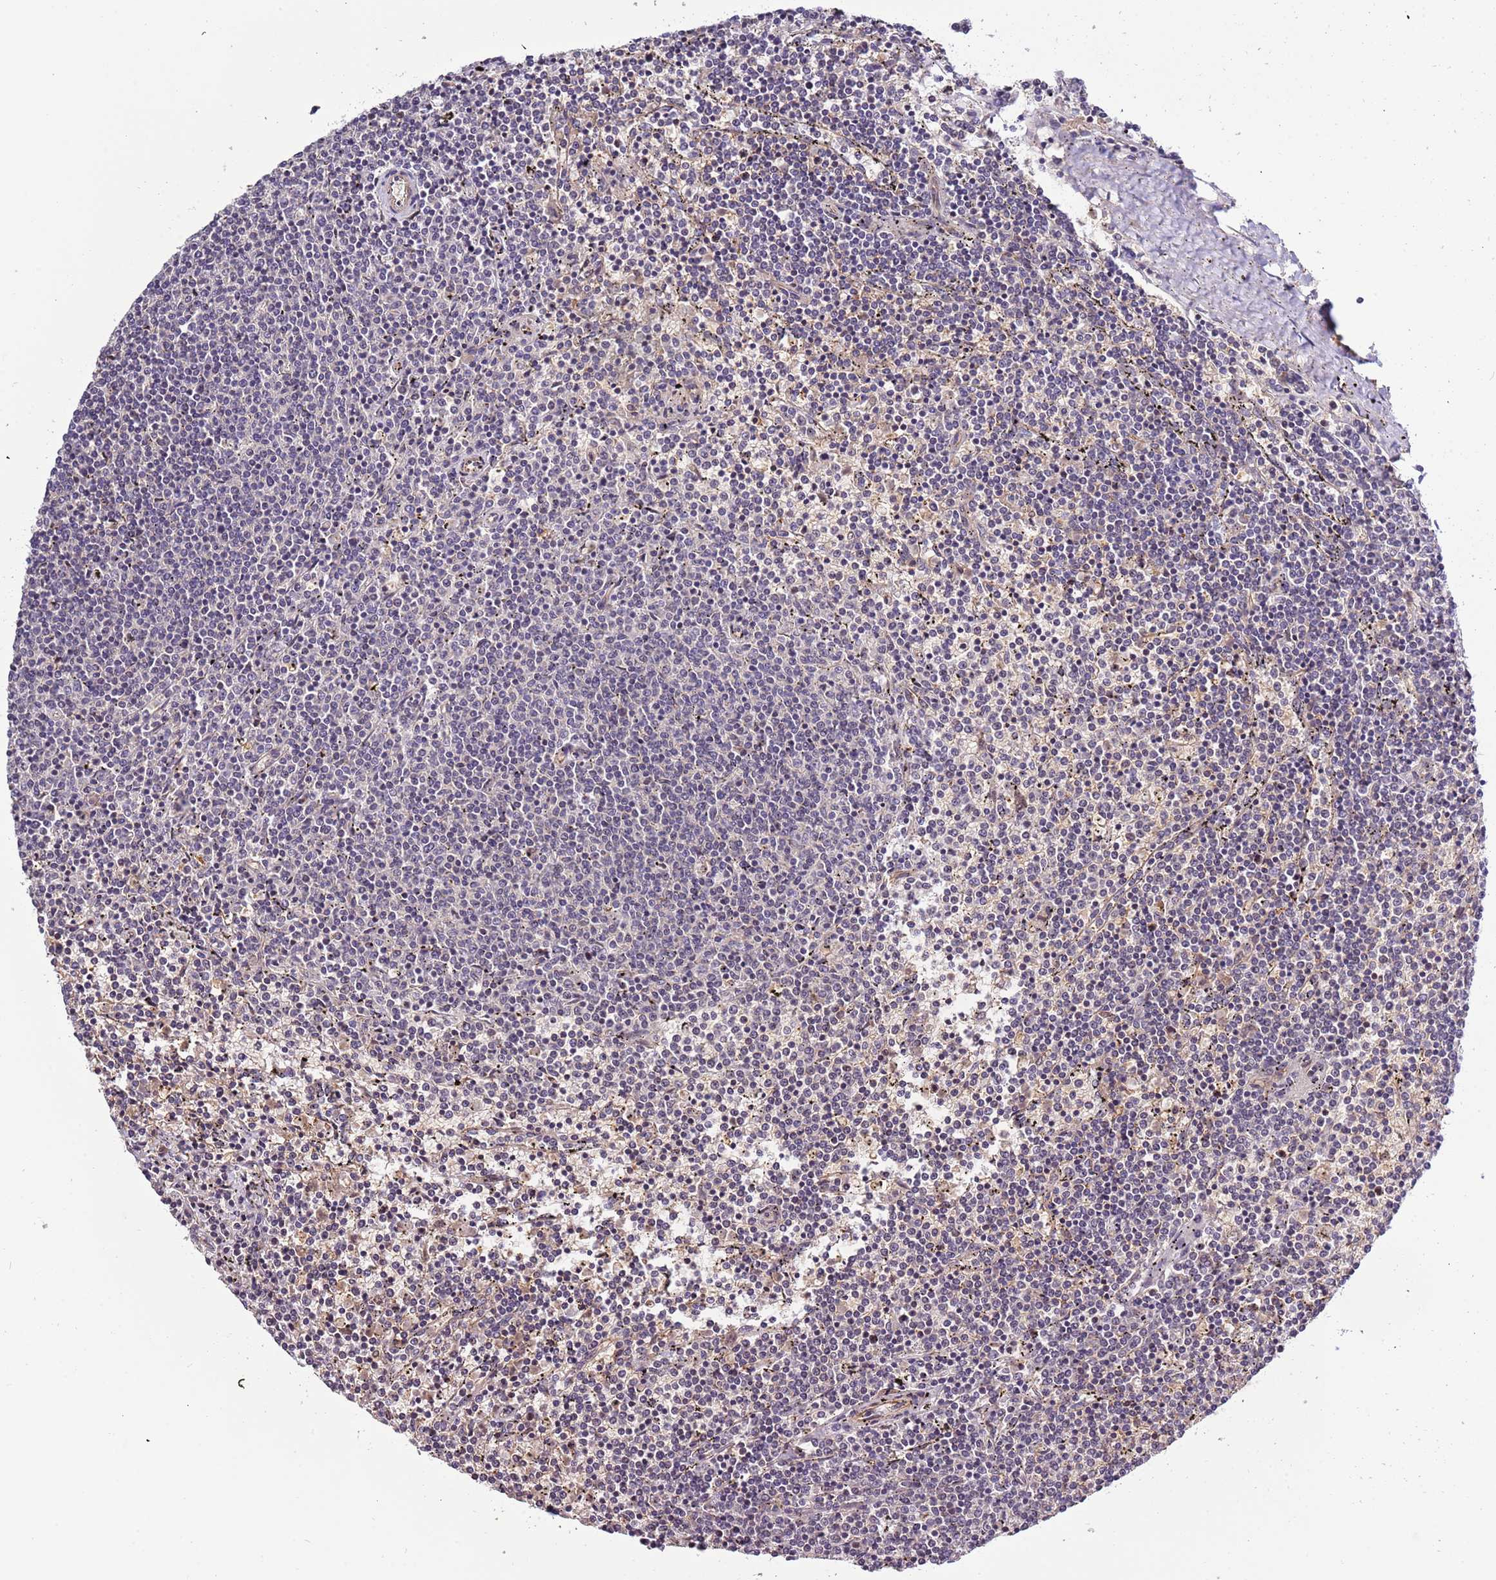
{"staining": {"intensity": "negative", "quantity": "none", "location": "none"}, "tissue": "lymphoma", "cell_type": "Tumor cells", "image_type": "cancer", "snomed": [{"axis": "morphology", "description": "Malignant lymphoma, non-Hodgkin's type, Low grade"}, {"axis": "topography", "description": "Spleen"}], "caption": "DAB (3,3'-diaminobenzidine) immunohistochemical staining of human lymphoma exhibits no significant staining in tumor cells.", "gene": "LAMB4", "patient": {"sex": "female", "age": 50}}